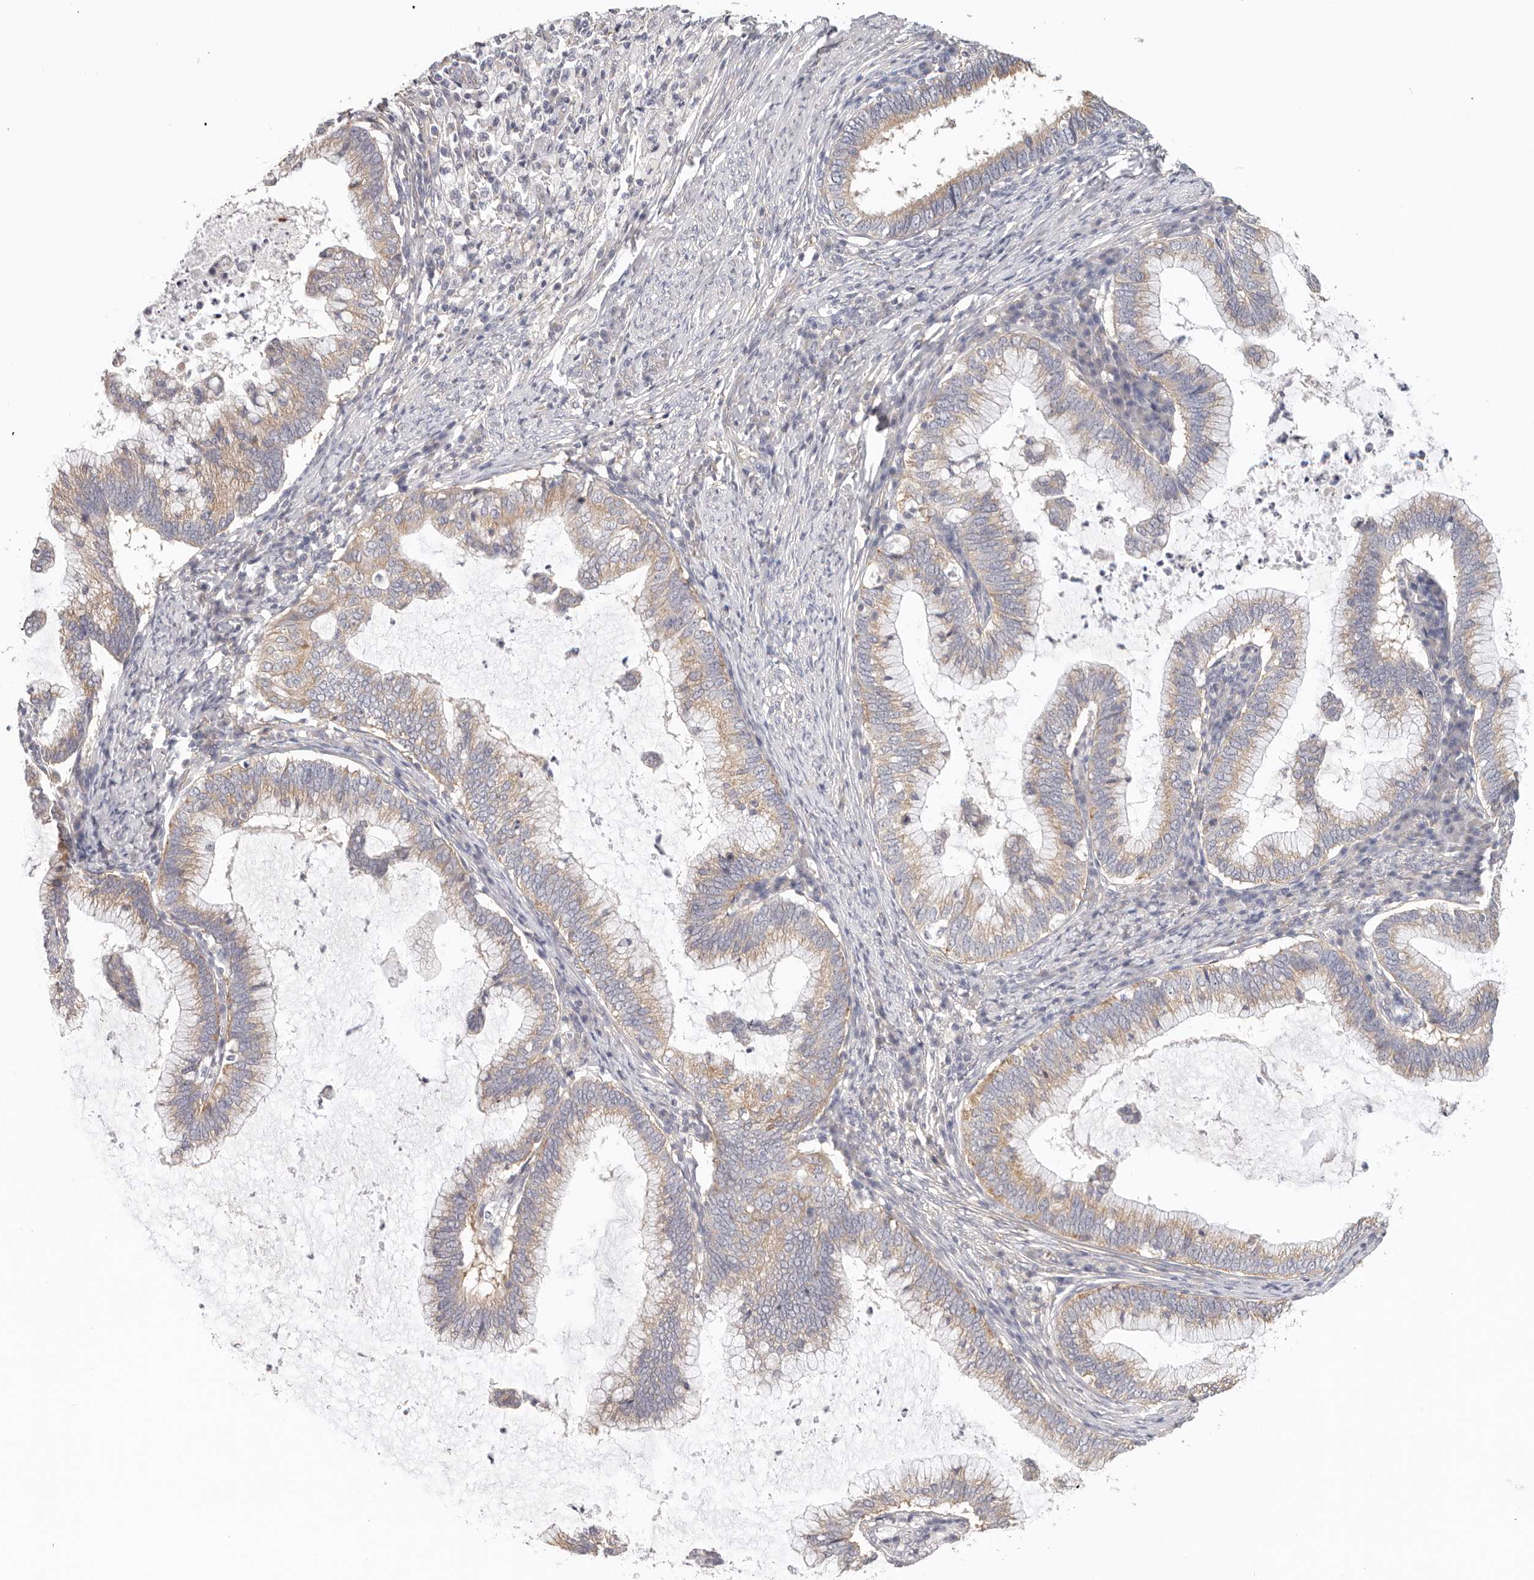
{"staining": {"intensity": "weak", "quantity": "25%-75%", "location": "cytoplasmic/membranous"}, "tissue": "cervical cancer", "cell_type": "Tumor cells", "image_type": "cancer", "snomed": [{"axis": "morphology", "description": "Adenocarcinoma, NOS"}, {"axis": "topography", "description": "Cervix"}], "caption": "Immunohistochemical staining of human cervical adenocarcinoma shows low levels of weak cytoplasmic/membranous protein positivity in about 25%-75% of tumor cells.", "gene": "AFDN", "patient": {"sex": "female", "age": 36}}